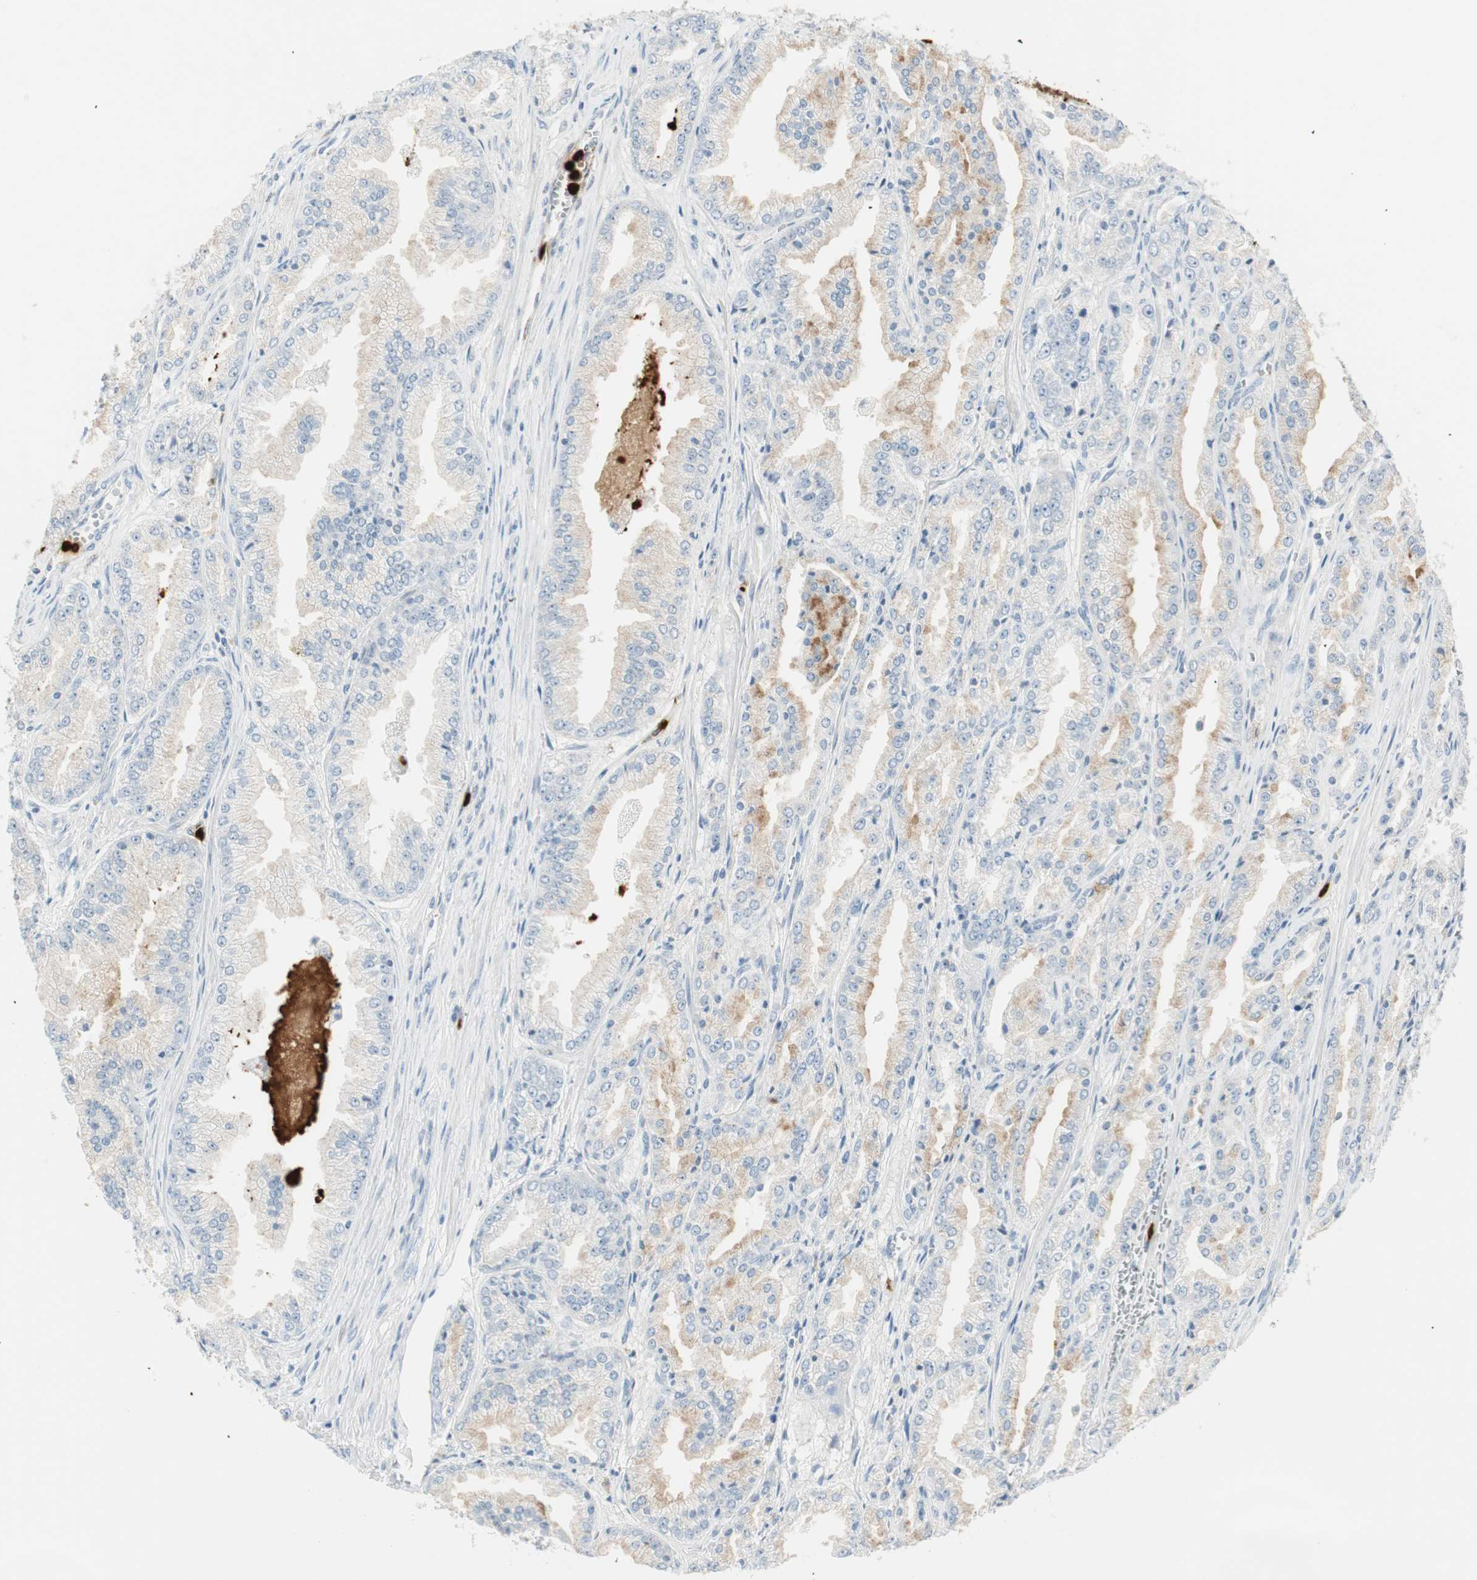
{"staining": {"intensity": "moderate", "quantity": "25%-75%", "location": "cytoplasmic/membranous"}, "tissue": "prostate cancer", "cell_type": "Tumor cells", "image_type": "cancer", "snomed": [{"axis": "morphology", "description": "Adenocarcinoma, High grade"}, {"axis": "topography", "description": "Prostate"}], "caption": "An image of human prostate cancer (high-grade adenocarcinoma) stained for a protein shows moderate cytoplasmic/membranous brown staining in tumor cells. The protein of interest is shown in brown color, while the nuclei are stained blue.", "gene": "PRTN3", "patient": {"sex": "male", "age": 61}}